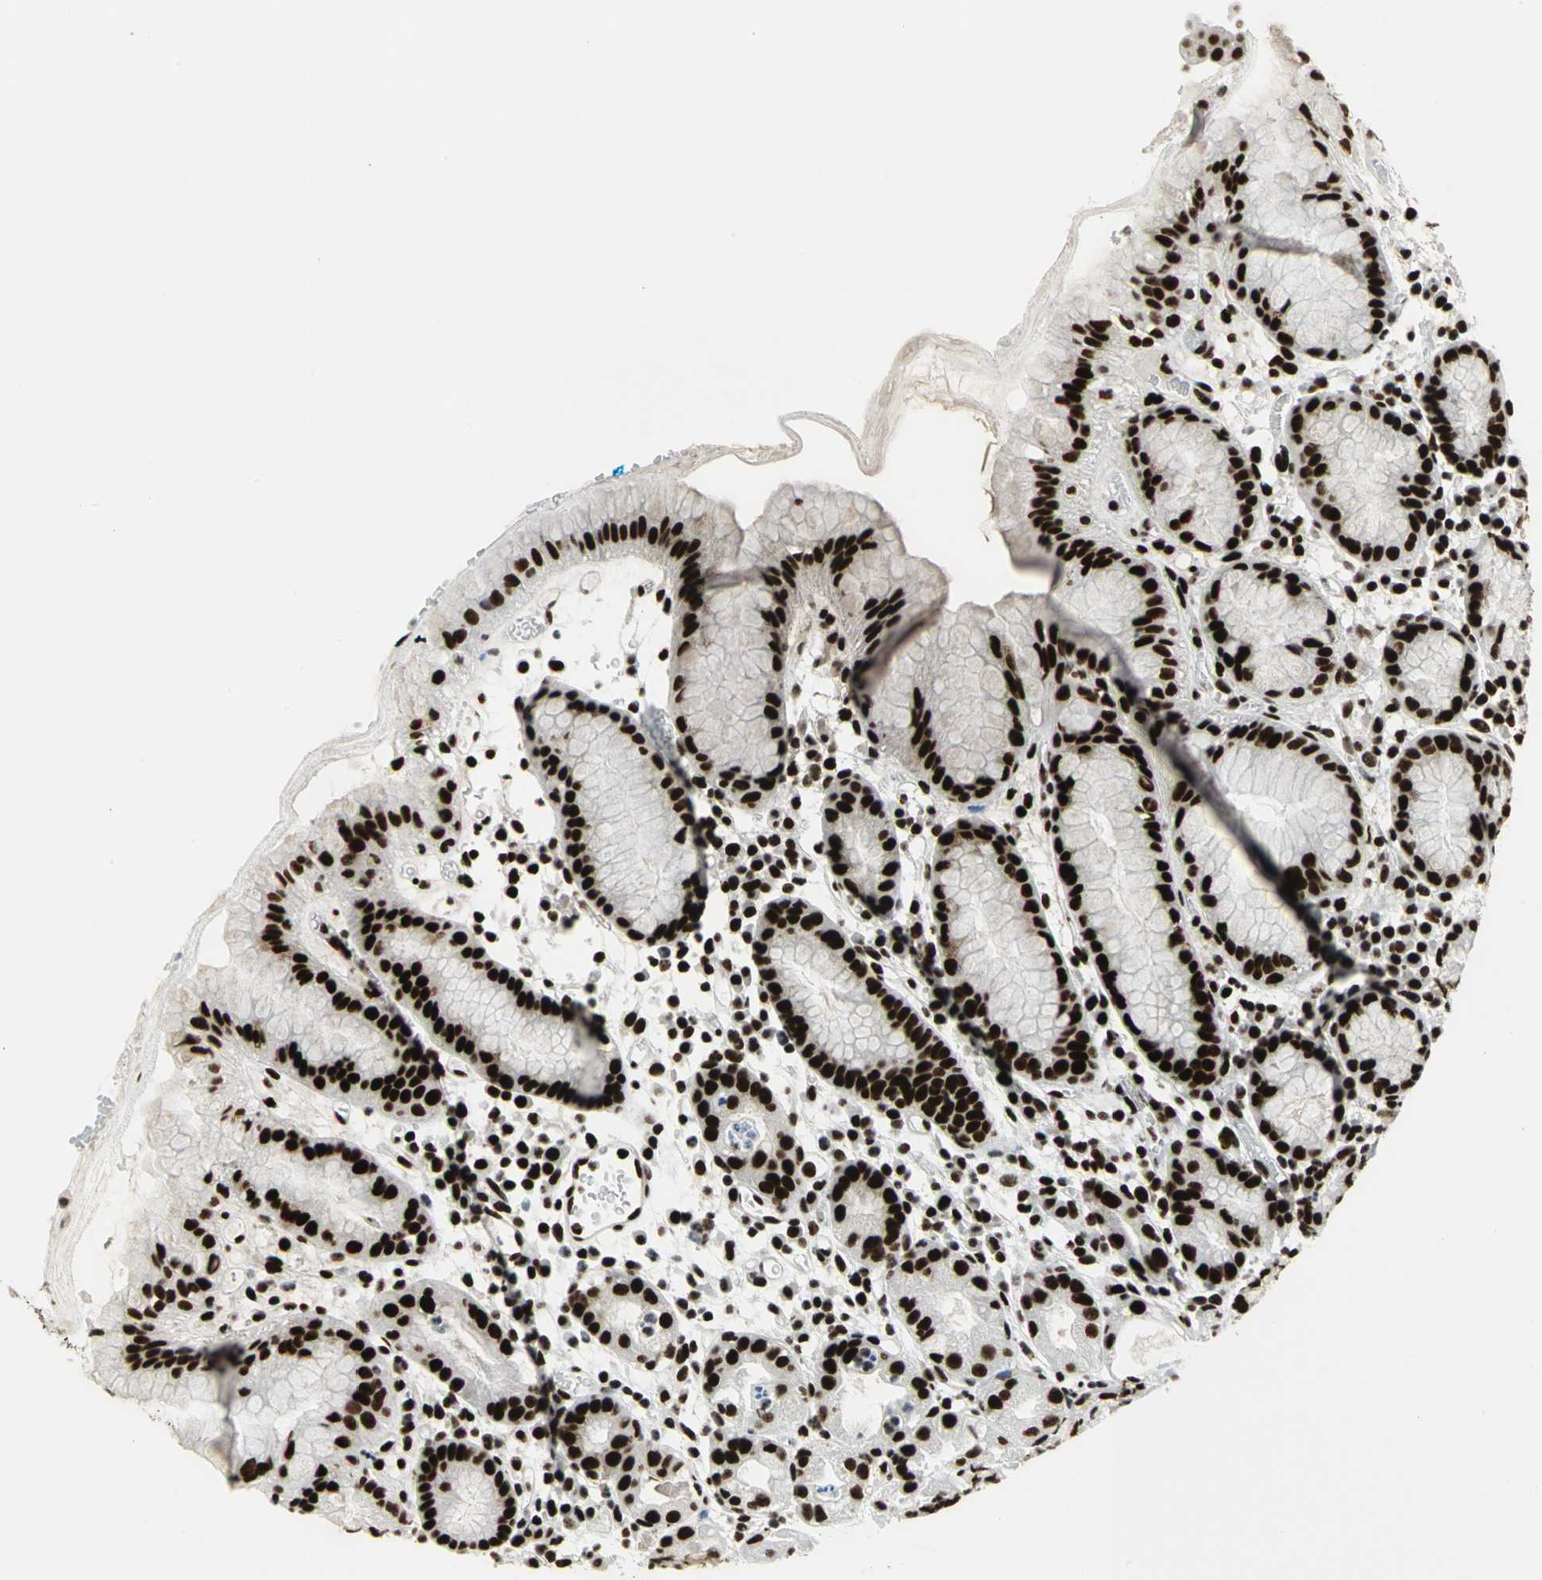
{"staining": {"intensity": "strong", "quantity": ">75%", "location": "nuclear"}, "tissue": "stomach", "cell_type": "Glandular cells", "image_type": "normal", "snomed": [{"axis": "morphology", "description": "Normal tissue, NOS"}, {"axis": "topography", "description": "Stomach"}, {"axis": "topography", "description": "Stomach, lower"}], "caption": "Immunohistochemical staining of normal stomach reveals high levels of strong nuclear staining in about >75% of glandular cells. (DAB (3,3'-diaminobenzidine) IHC with brightfield microscopy, high magnification).", "gene": "SMARCA4", "patient": {"sex": "female", "age": 75}}